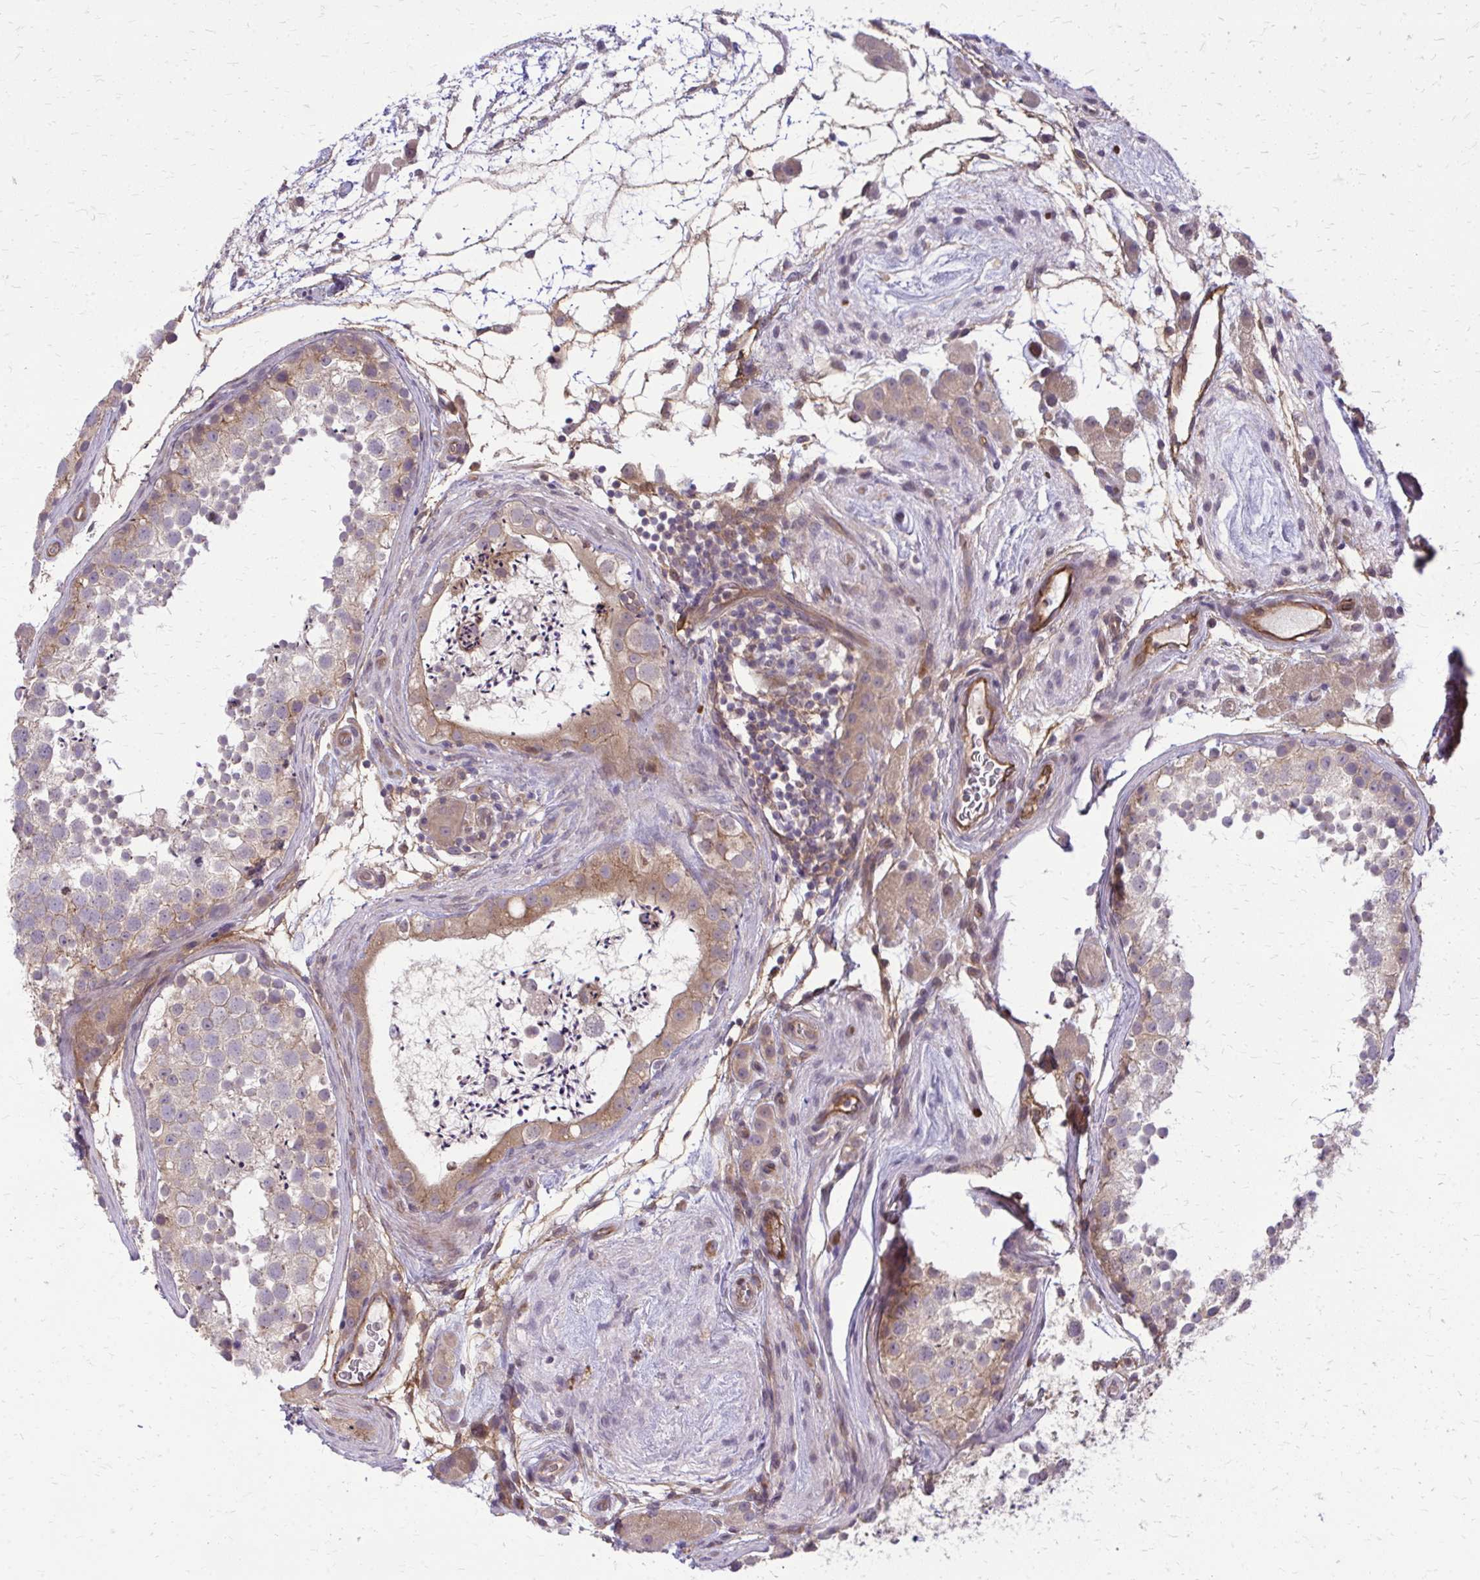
{"staining": {"intensity": "weak", "quantity": "25%-75%", "location": "cytoplasmic/membranous"}, "tissue": "testis", "cell_type": "Cells in seminiferous ducts", "image_type": "normal", "snomed": [{"axis": "morphology", "description": "Normal tissue, NOS"}, {"axis": "topography", "description": "Testis"}], "caption": "The histopathology image reveals immunohistochemical staining of normal testis. There is weak cytoplasmic/membranous expression is seen in about 25%-75% of cells in seminiferous ducts. (Stains: DAB in brown, nuclei in blue, Microscopy: brightfield microscopy at high magnification).", "gene": "OXNAD1", "patient": {"sex": "male", "age": 41}}